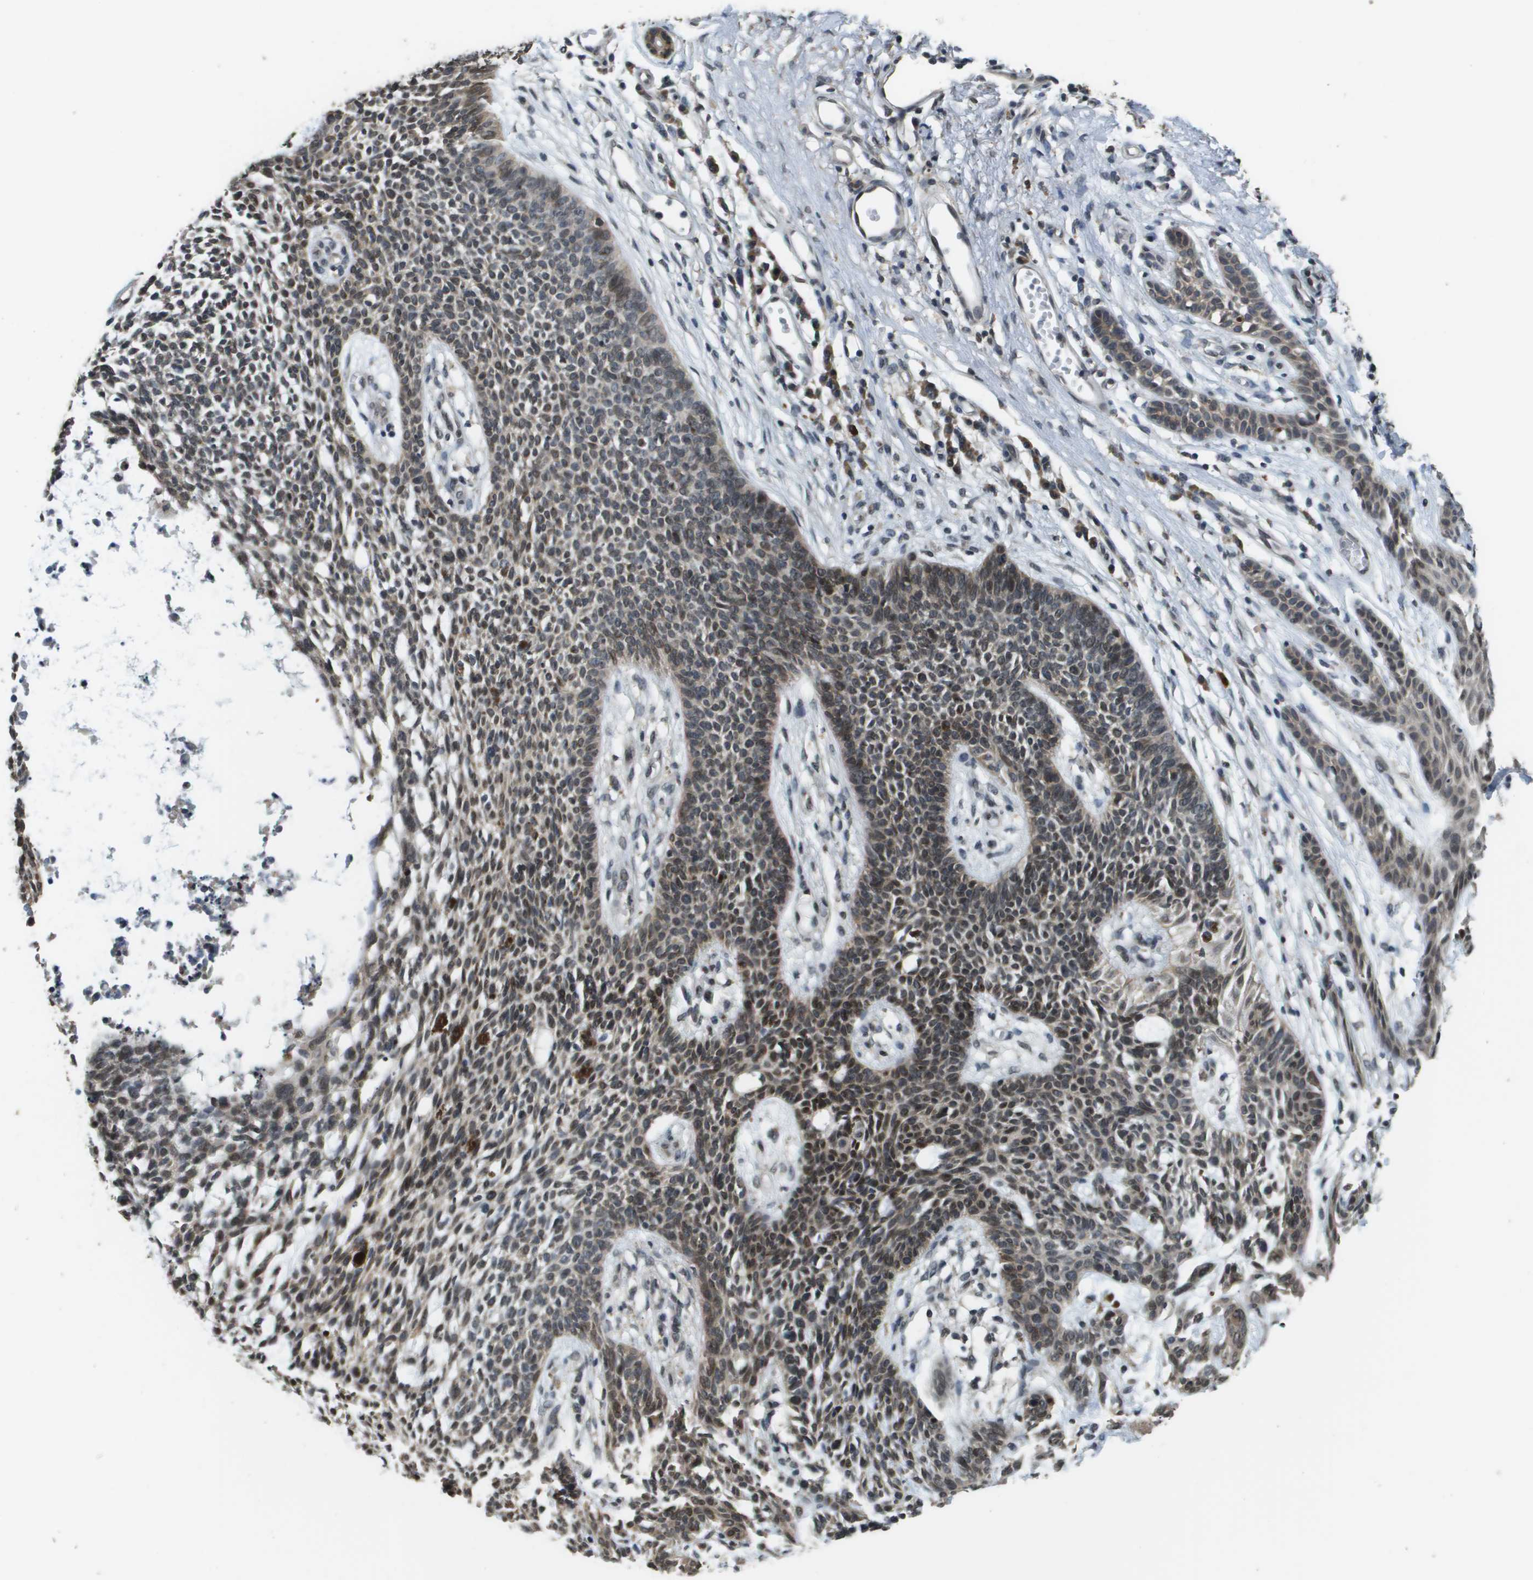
{"staining": {"intensity": "moderate", "quantity": ">75%", "location": "nuclear"}, "tissue": "skin cancer", "cell_type": "Tumor cells", "image_type": "cancer", "snomed": [{"axis": "morphology", "description": "Basal cell carcinoma"}, {"axis": "topography", "description": "Skin"}], "caption": "IHC of basal cell carcinoma (skin) shows medium levels of moderate nuclear staining in about >75% of tumor cells. (DAB IHC, brown staining for protein, blue staining for nuclei).", "gene": "FANCC", "patient": {"sex": "female", "age": 84}}